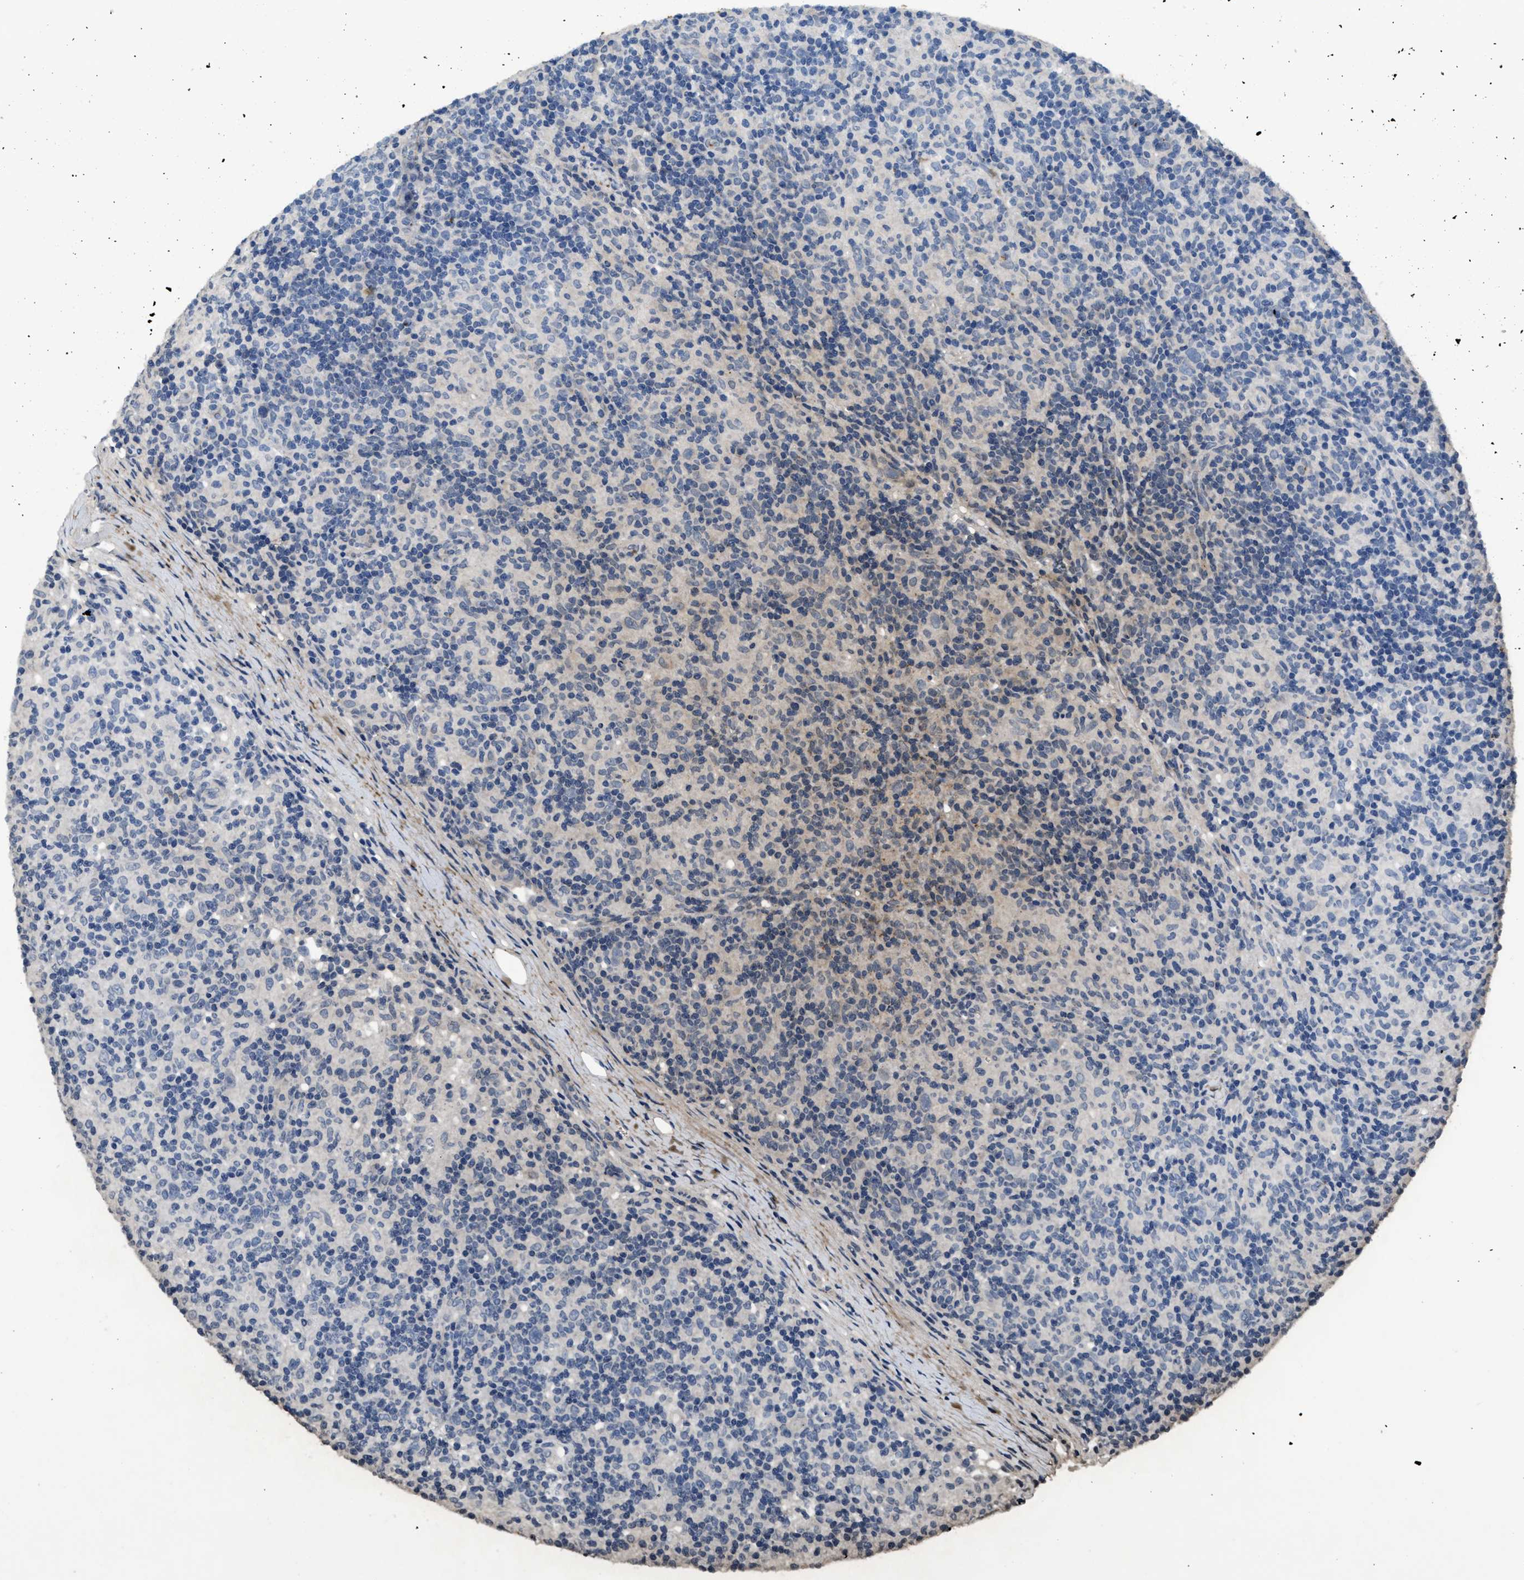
{"staining": {"intensity": "negative", "quantity": "none", "location": "none"}, "tissue": "lymphoma", "cell_type": "Tumor cells", "image_type": "cancer", "snomed": [{"axis": "morphology", "description": "Hodgkin's disease, NOS"}, {"axis": "topography", "description": "Lymph node"}], "caption": "Immunohistochemical staining of Hodgkin's disease reveals no significant expression in tumor cells.", "gene": "ITGA2B", "patient": {"sex": "male", "age": 70}}